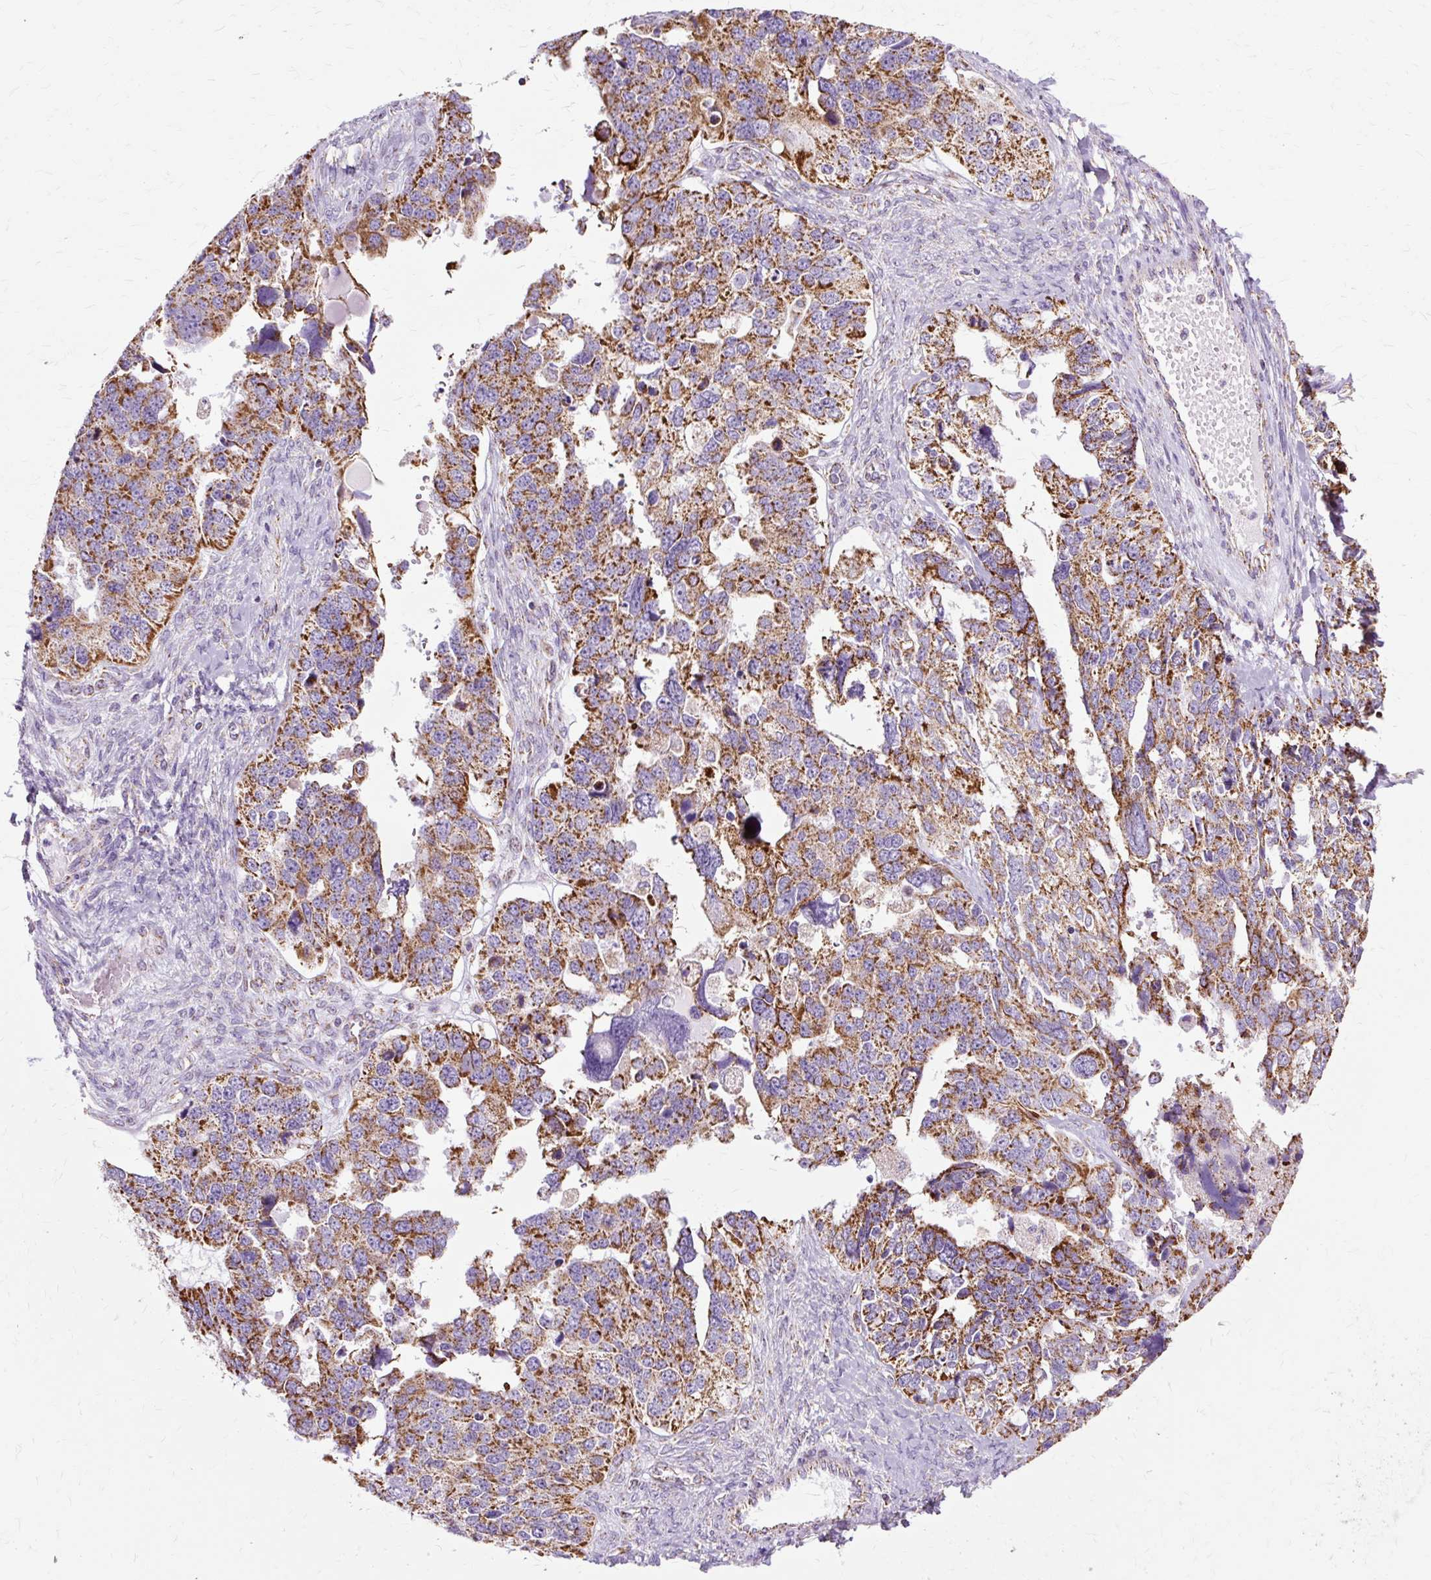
{"staining": {"intensity": "strong", "quantity": ">75%", "location": "cytoplasmic/membranous"}, "tissue": "ovarian cancer", "cell_type": "Tumor cells", "image_type": "cancer", "snomed": [{"axis": "morphology", "description": "Cystadenocarcinoma, serous, NOS"}, {"axis": "topography", "description": "Ovary"}], "caption": "Immunohistochemistry micrograph of neoplastic tissue: human ovarian cancer (serous cystadenocarcinoma) stained using immunohistochemistry exhibits high levels of strong protein expression localized specifically in the cytoplasmic/membranous of tumor cells, appearing as a cytoplasmic/membranous brown color.", "gene": "DLAT", "patient": {"sex": "female", "age": 76}}